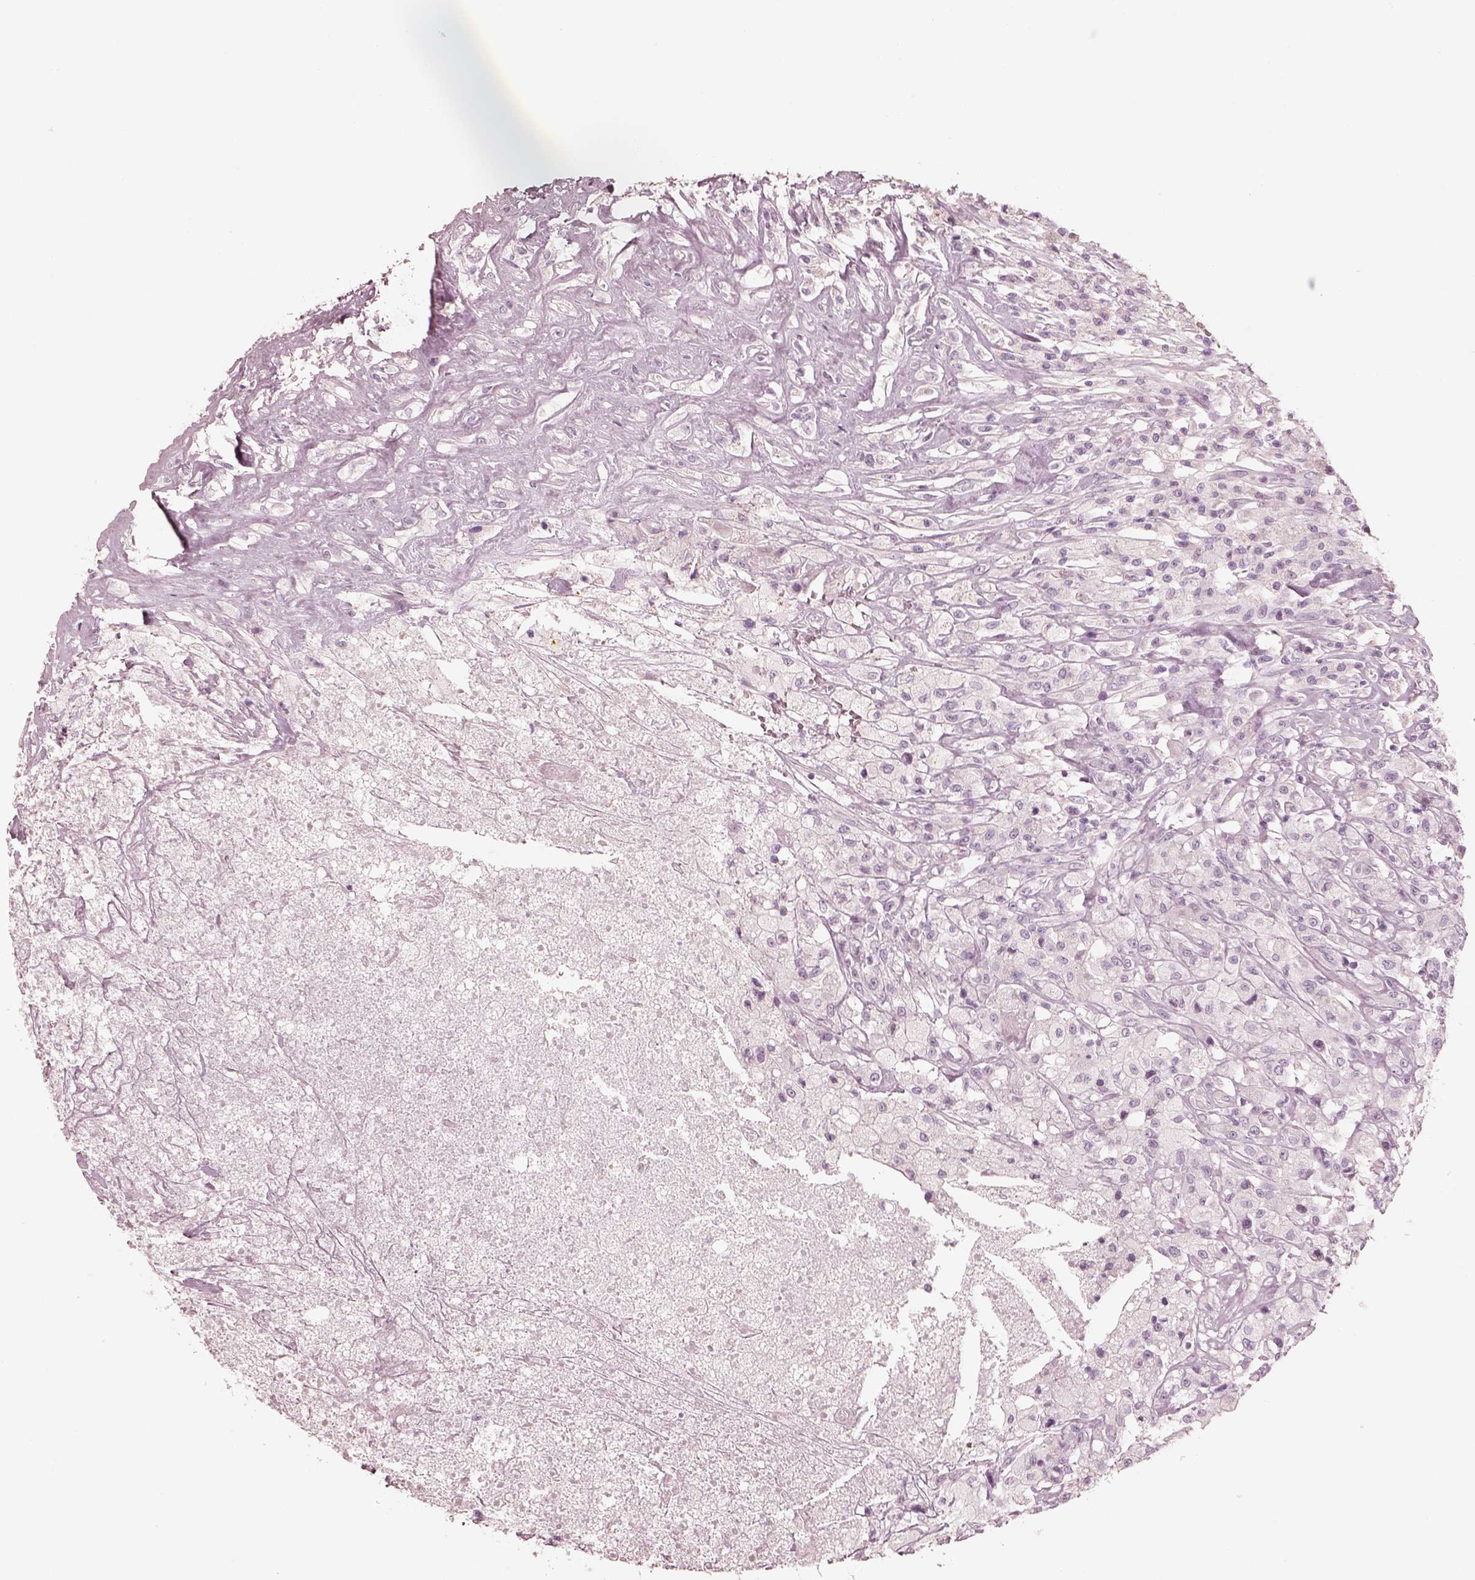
{"staining": {"intensity": "negative", "quantity": "none", "location": "none"}, "tissue": "testis cancer", "cell_type": "Tumor cells", "image_type": "cancer", "snomed": [{"axis": "morphology", "description": "Necrosis, NOS"}, {"axis": "morphology", "description": "Carcinoma, Embryonal, NOS"}, {"axis": "topography", "description": "Testis"}], "caption": "The image displays no staining of tumor cells in testis embryonal carcinoma. The staining is performed using DAB brown chromogen with nuclei counter-stained in using hematoxylin.", "gene": "ZP4", "patient": {"sex": "male", "age": 19}}